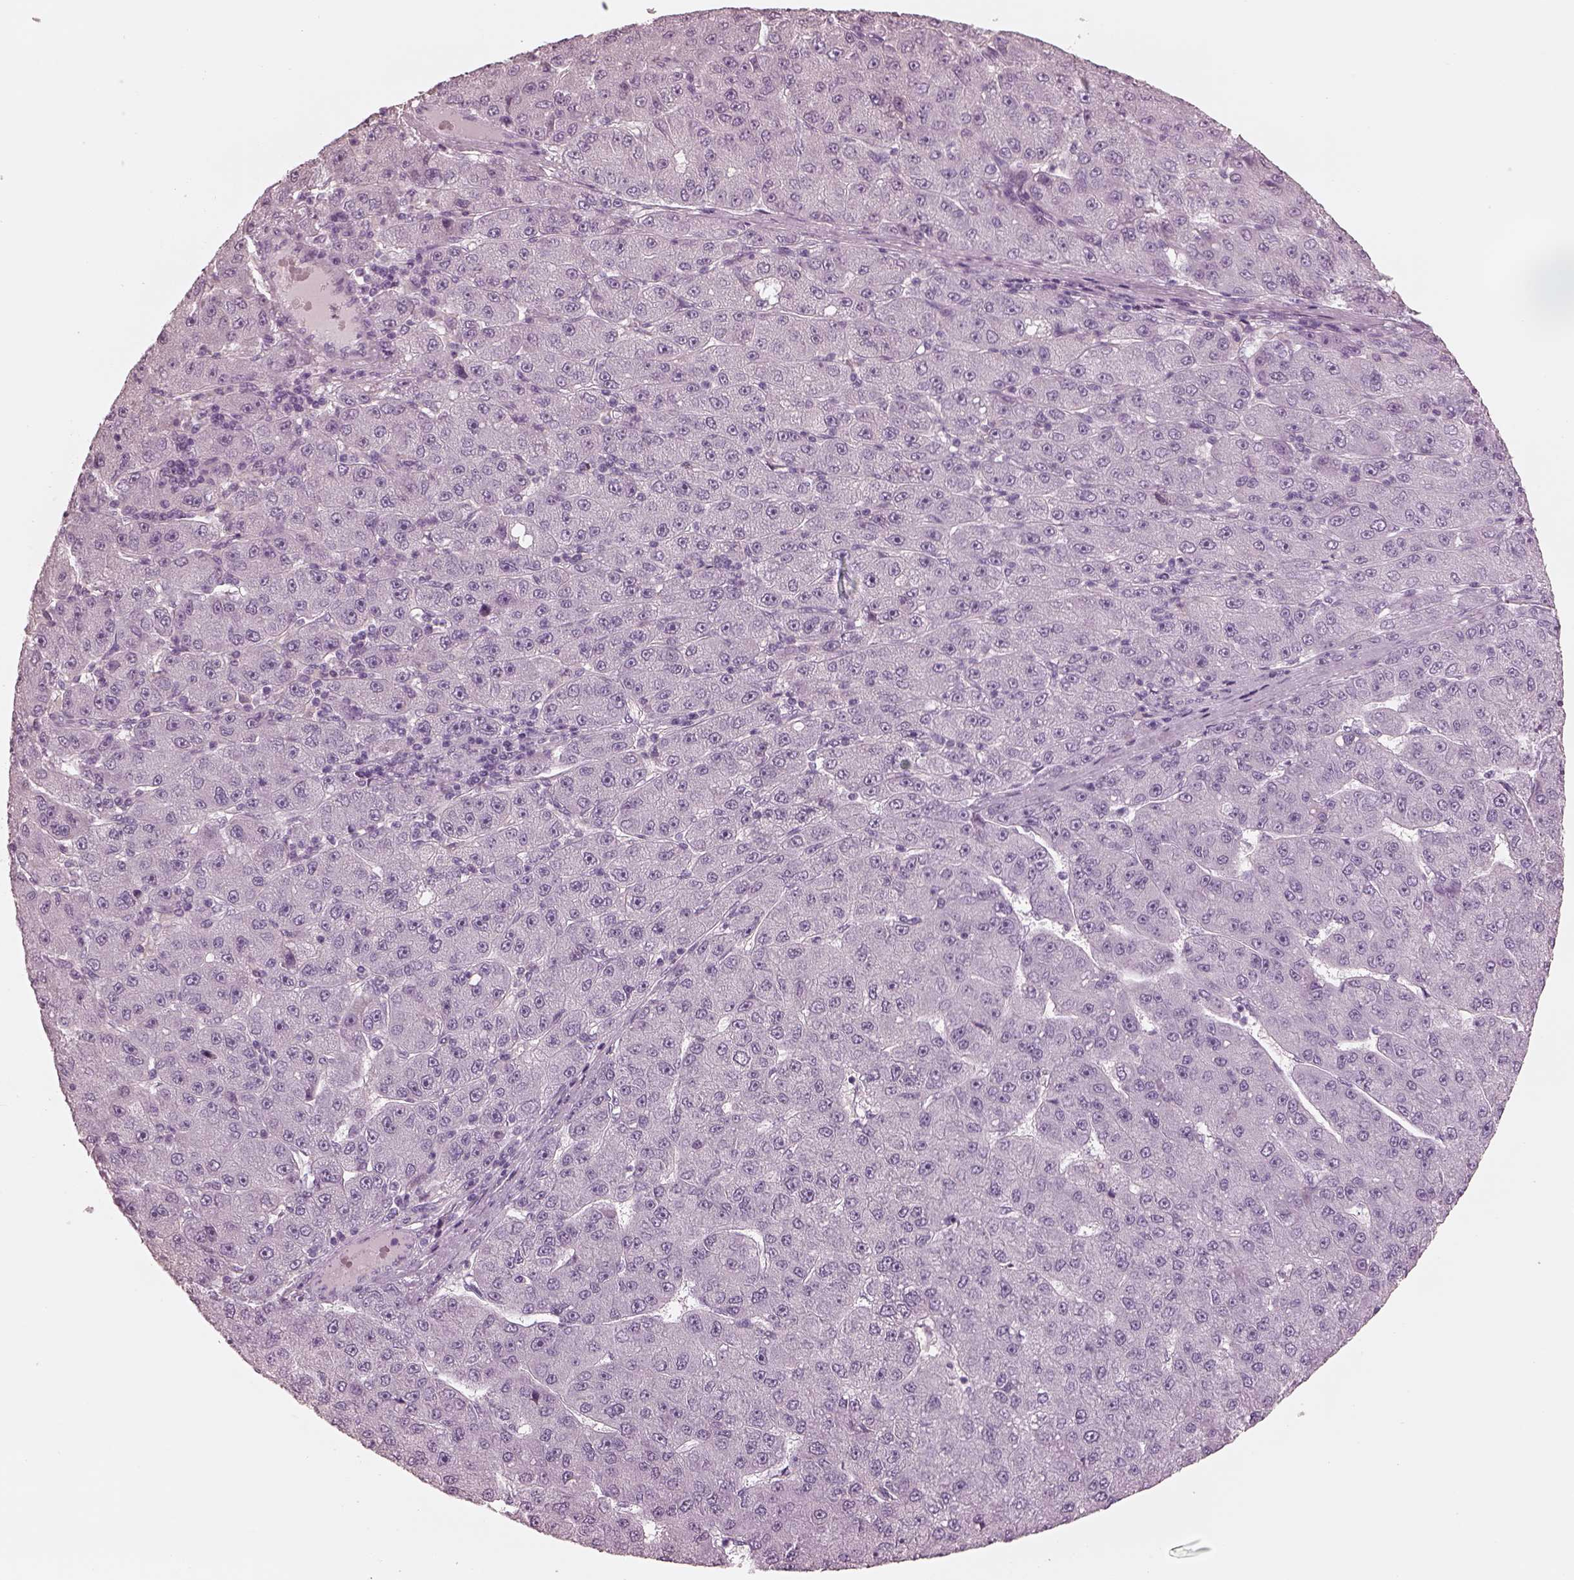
{"staining": {"intensity": "negative", "quantity": "none", "location": "none"}, "tissue": "liver cancer", "cell_type": "Tumor cells", "image_type": "cancer", "snomed": [{"axis": "morphology", "description": "Carcinoma, Hepatocellular, NOS"}, {"axis": "topography", "description": "Liver"}], "caption": "A high-resolution micrograph shows IHC staining of liver cancer (hepatocellular carcinoma), which displays no significant expression in tumor cells.", "gene": "FABP9", "patient": {"sex": "male", "age": 67}}